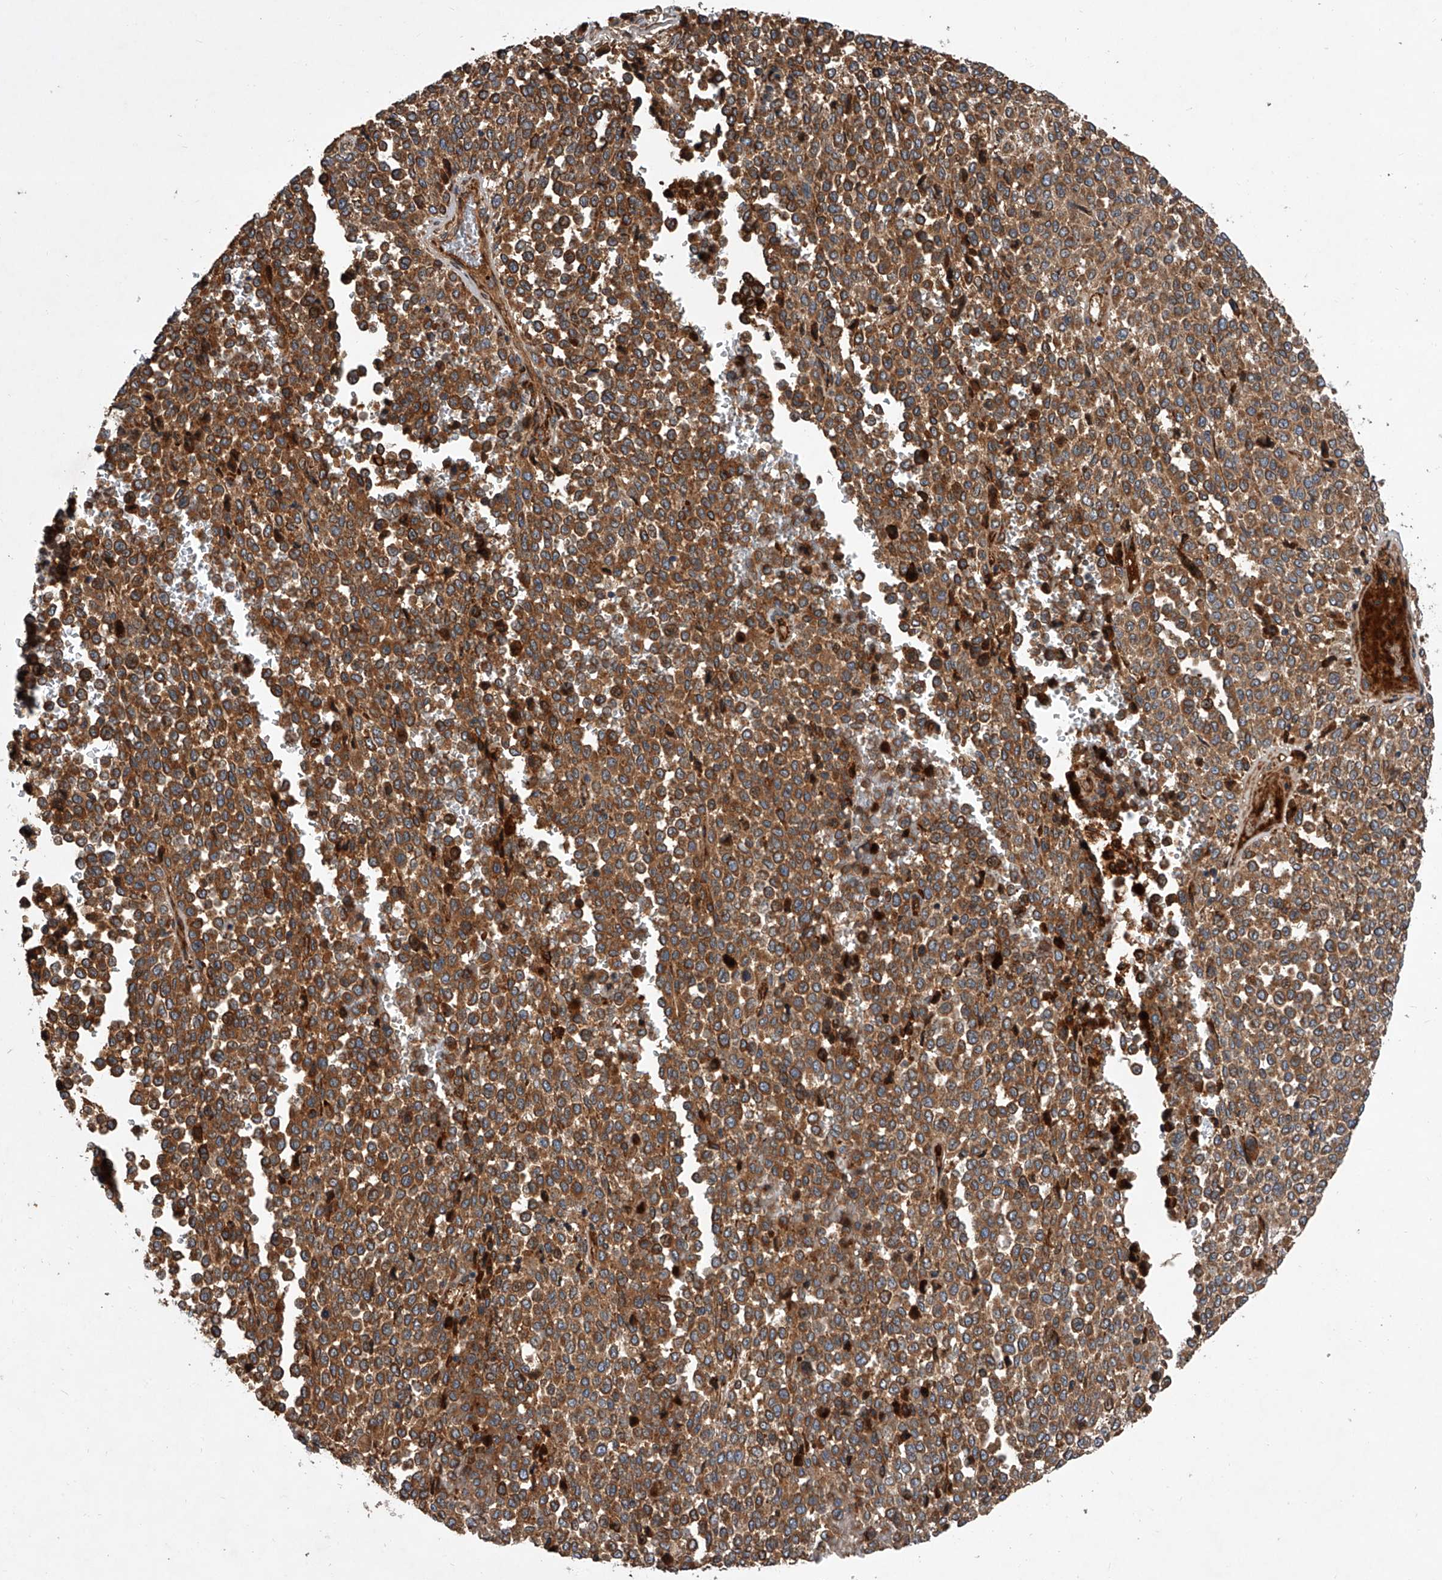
{"staining": {"intensity": "moderate", "quantity": ">75%", "location": "cytoplasmic/membranous"}, "tissue": "melanoma", "cell_type": "Tumor cells", "image_type": "cancer", "snomed": [{"axis": "morphology", "description": "Malignant melanoma, Metastatic site"}, {"axis": "topography", "description": "Pancreas"}], "caption": "Melanoma was stained to show a protein in brown. There is medium levels of moderate cytoplasmic/membranous positivity in approximately >75% of tumor cells.", "gene": "USP47", "patient": {"sex": "female", "age": 30}}